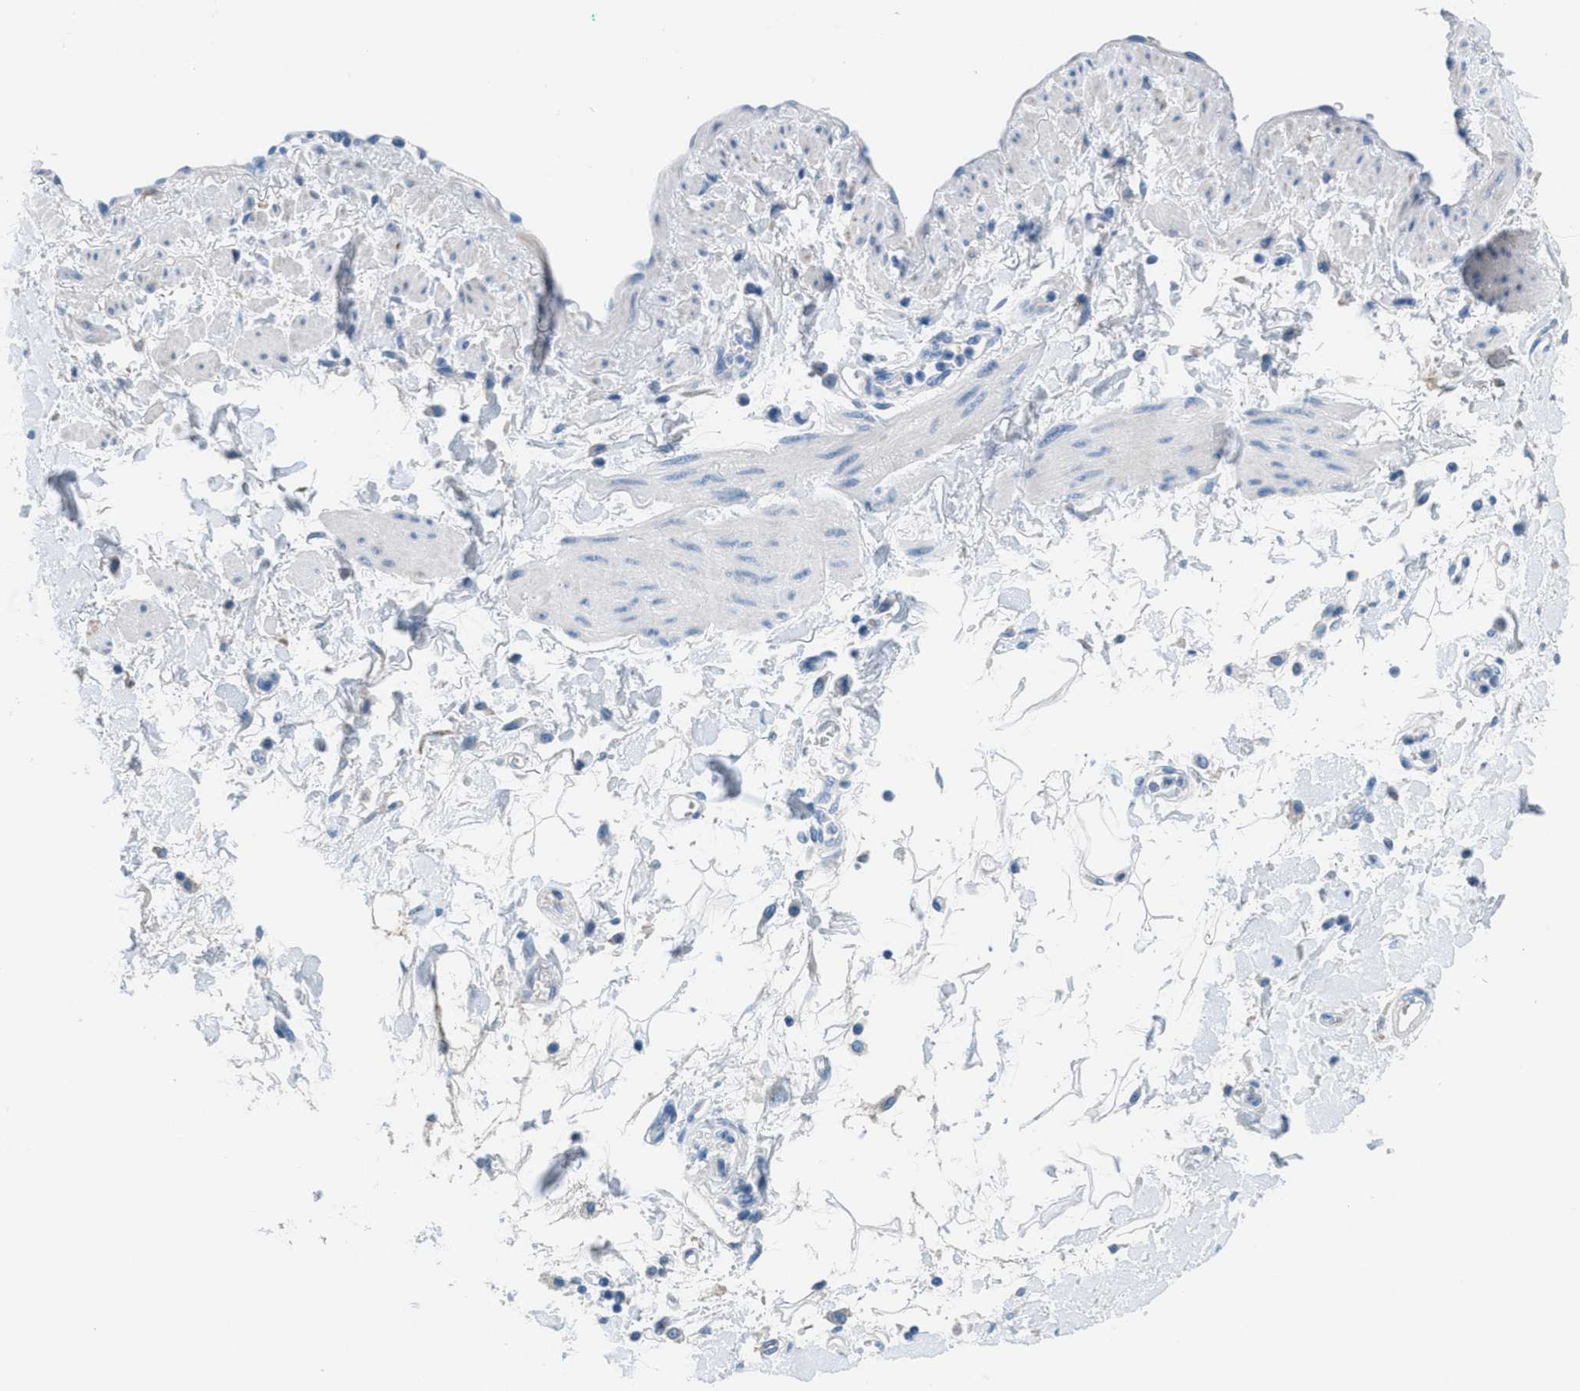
{"staining": {"intensity": "negative", "quantity": "none", "location": "none"}, "tissue": "adipose tissue", "cell_type": "Adipocytes", "image_type": "normal", "snomed": [{"axis": "morphology", "description": "Normal tissue, NOS"}, {"axis": "morphology", "description": "Adenocarcinoma, NOS"}, {"axis": "topography", "description": "Duodenum"}, {"axis": "topography", "description": "Peripheral nerve tissue"}], "caption": "Adipose tissue stained for a protein using immunohistochemistry demonstrates no expression adipocytes.", "gene": "MGARP", "patient": {"sex": "female", "age": 60}}